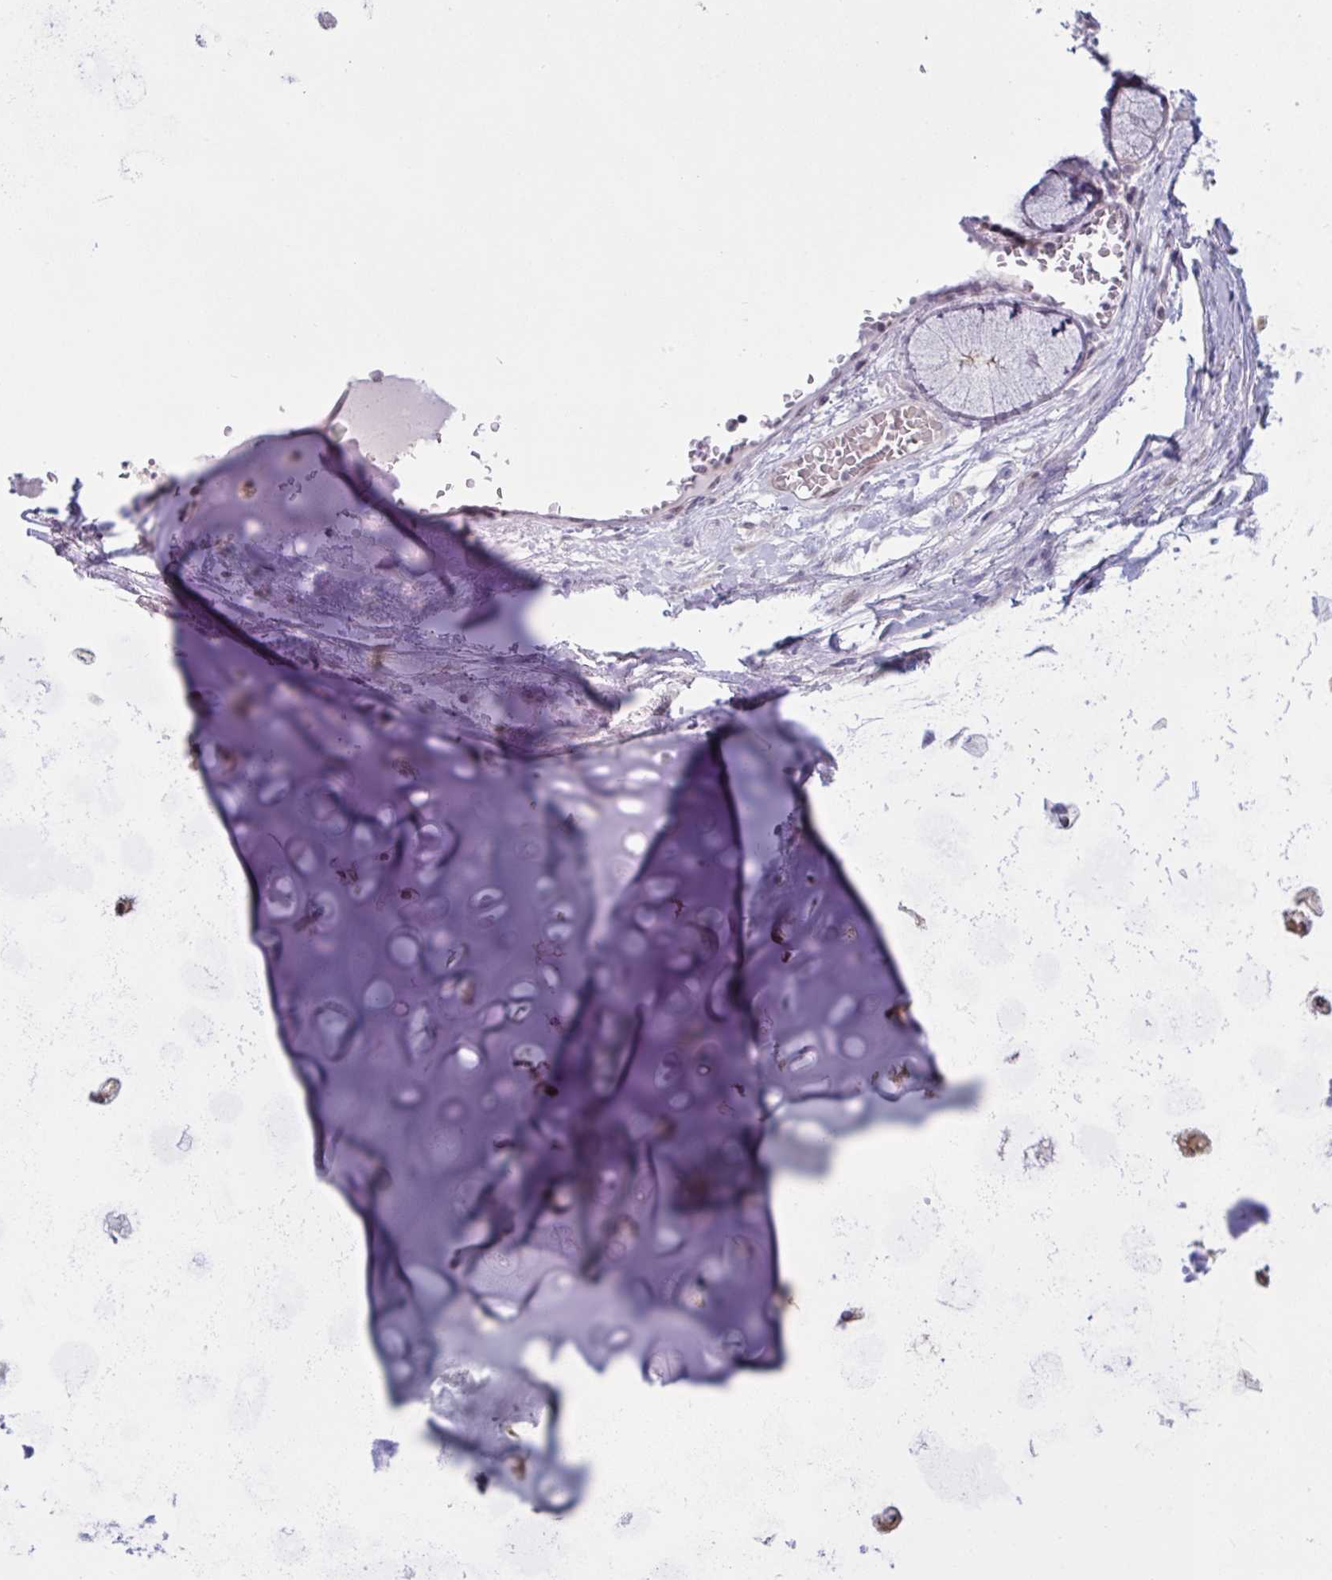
{"staining": {"intensity": "negative", "quantity": "none", "location": "none"}, "tissue": "adipose tissue", "cell_type": "Adipocytes", "image_type": "normal", "snomed": [{"axis": "morphology", "description": "Normal tissue, NOS"}, {"axis": "topography", "description": "Lymph node"}, {"axis": "topography", "description": "Bronchus"}], "caption": "This is an immunohistochemistry micrograph of normal adipose tissue. There is no positivity in adipocytes.", "gene": "TSN", "patient": {"sex": "male", "age": 56}}